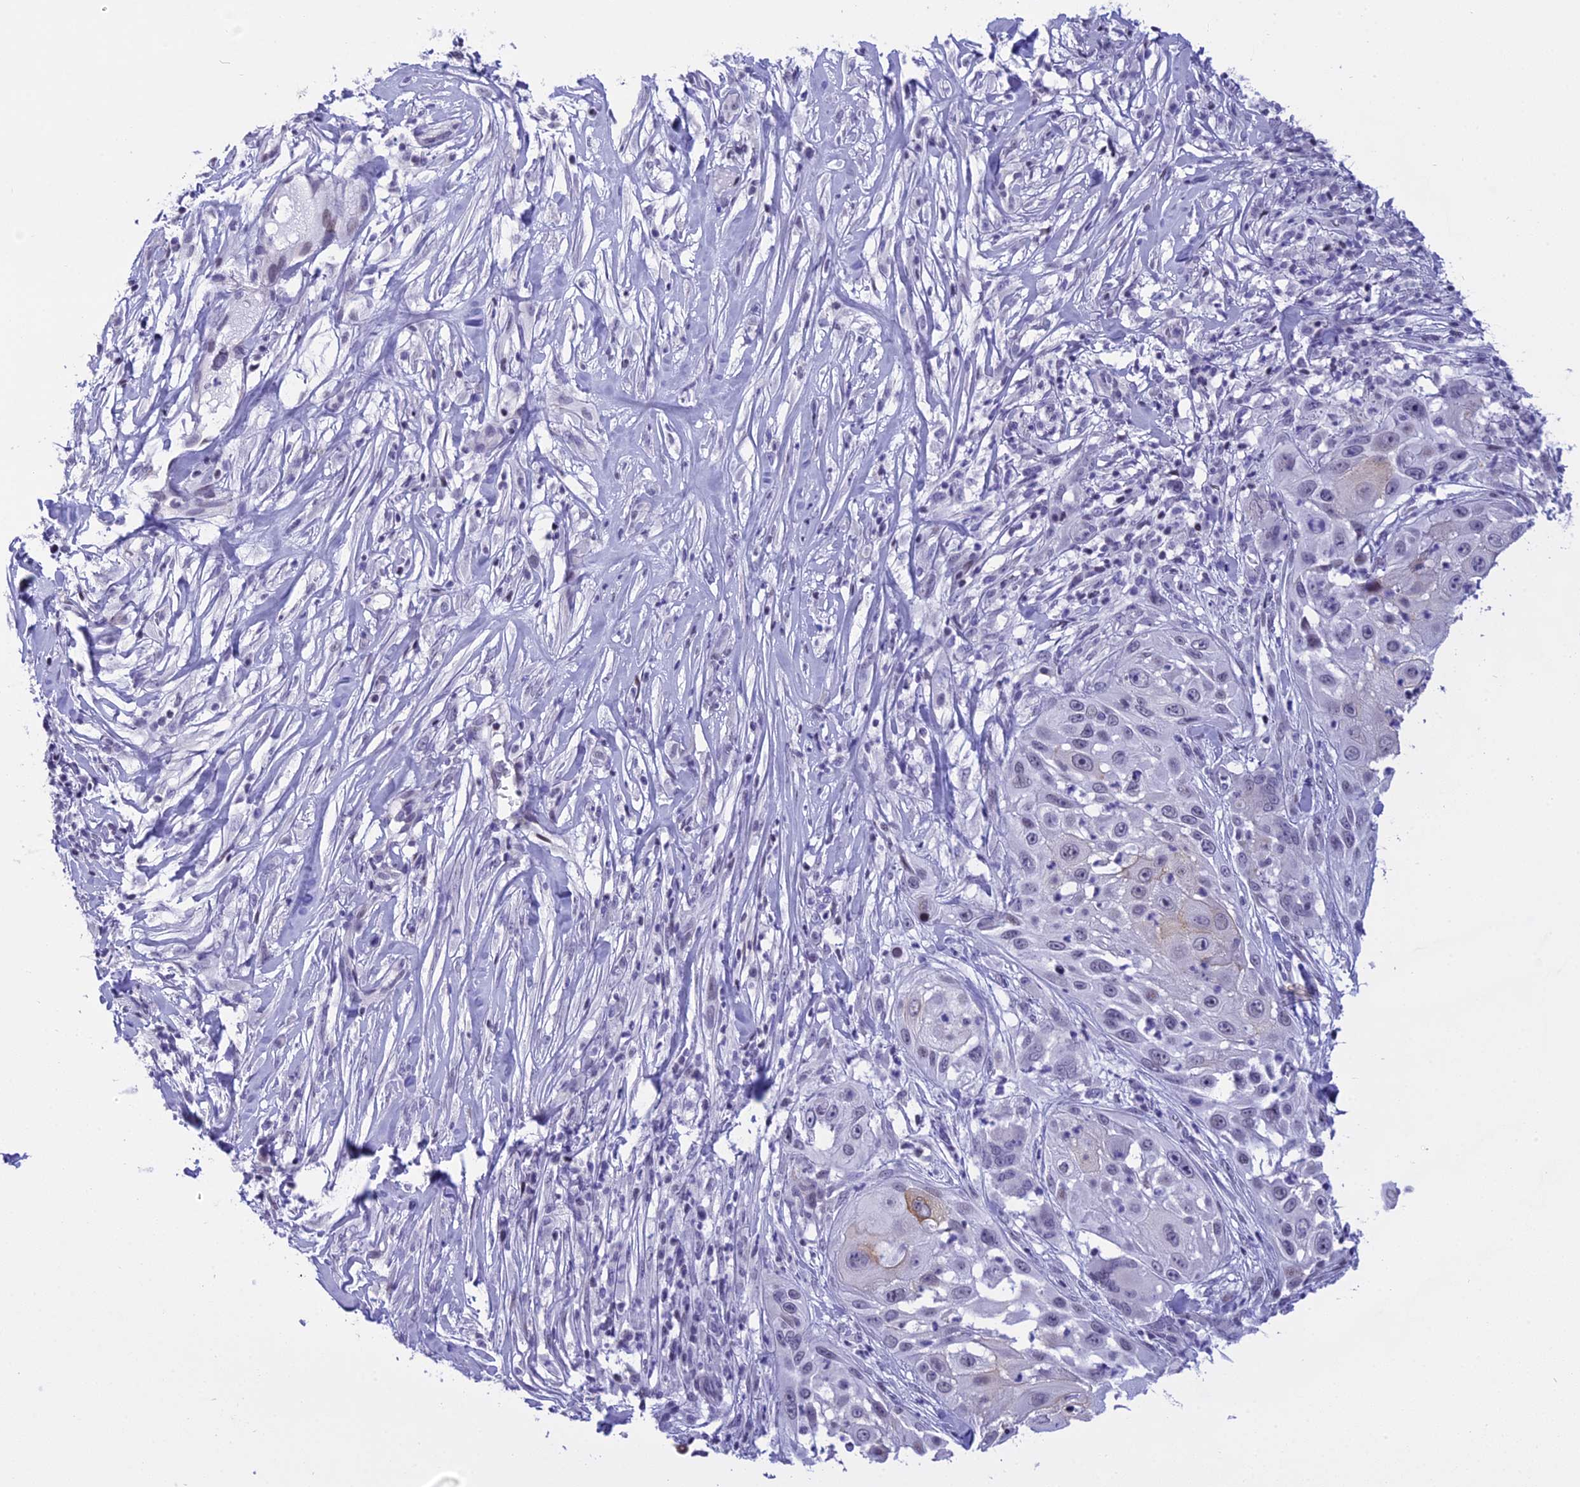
{"staining": {"intensity": "negative", "quantity": "none", "location": "none"}, "tissue": "skin cancer", "cell_type": "Tumor cells", "image_type": "cancer", "snomed": [{"axis": "morphology", "description": "Squamous cell carcinoma, NOS"}, {"axis": "topography", "description": "Skin"}], "caption": "An image of human squamous cell carcinoma (skin) is negative for staining in tumor cells.", "gene": "SPIRE2", "patient": {"sex": "female", "age": 44}}